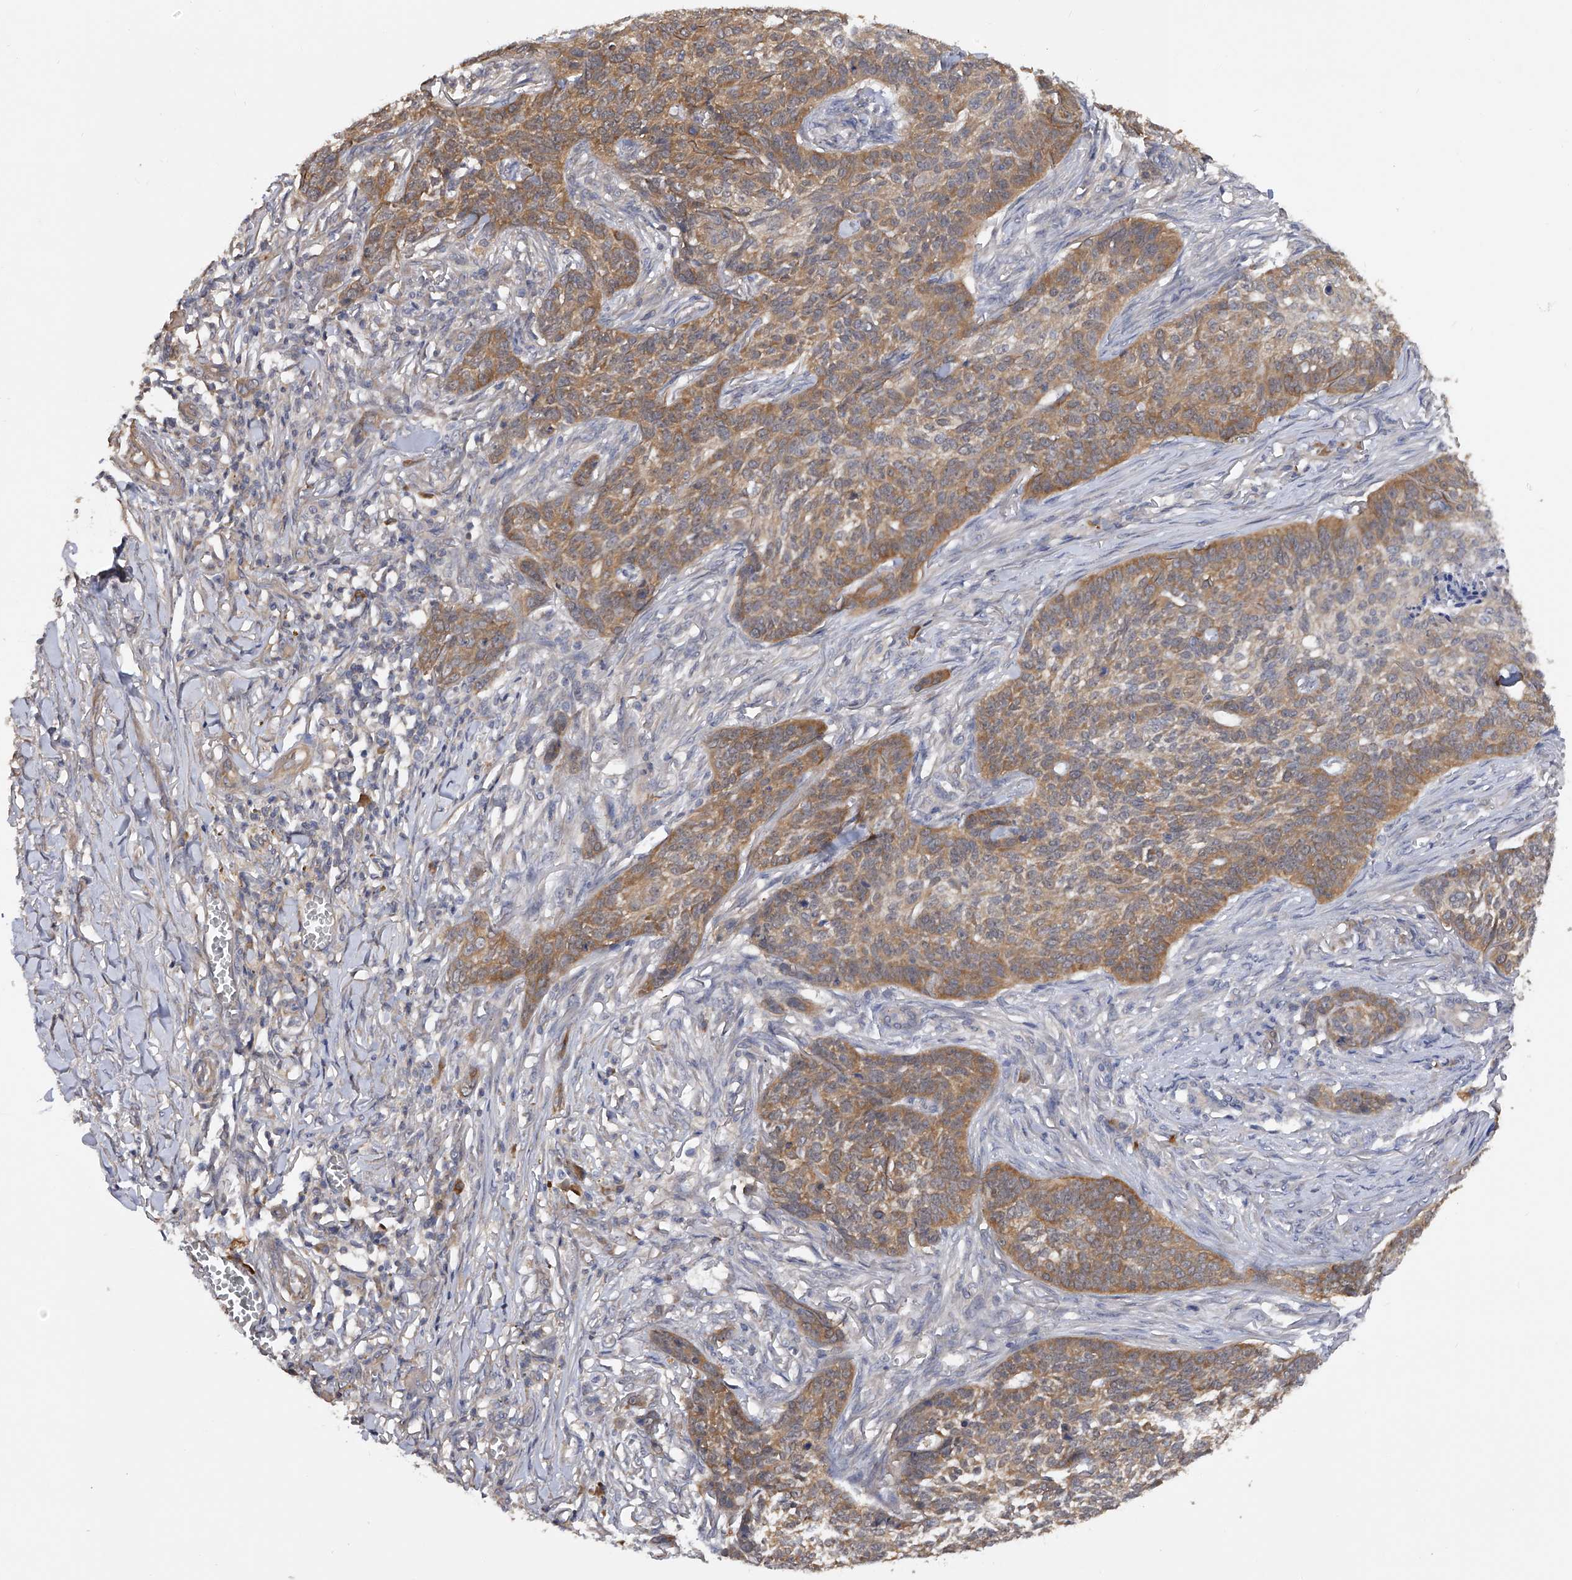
{"staining": {"intensity": "weak", "quantity": ">75%", "location": "cytoplasmic/membranous"}, "tissue": "skin cancer", "cell_type": "Tumor cells", "image_type": "cancer", "snomed": [{"axis": "morphology", "description": "Basal cell carcinoma"}, {"axis": "topography", "description": "Skin"}], "caption": "Immunohistochemical staining of basal cell carcinoma (skin) shows low levels of weak cytoplasmic/membranous staining in about >75% of tumor cells.", "gene": "CFAP298", "patient": {"sex": "male", "age": 85}}